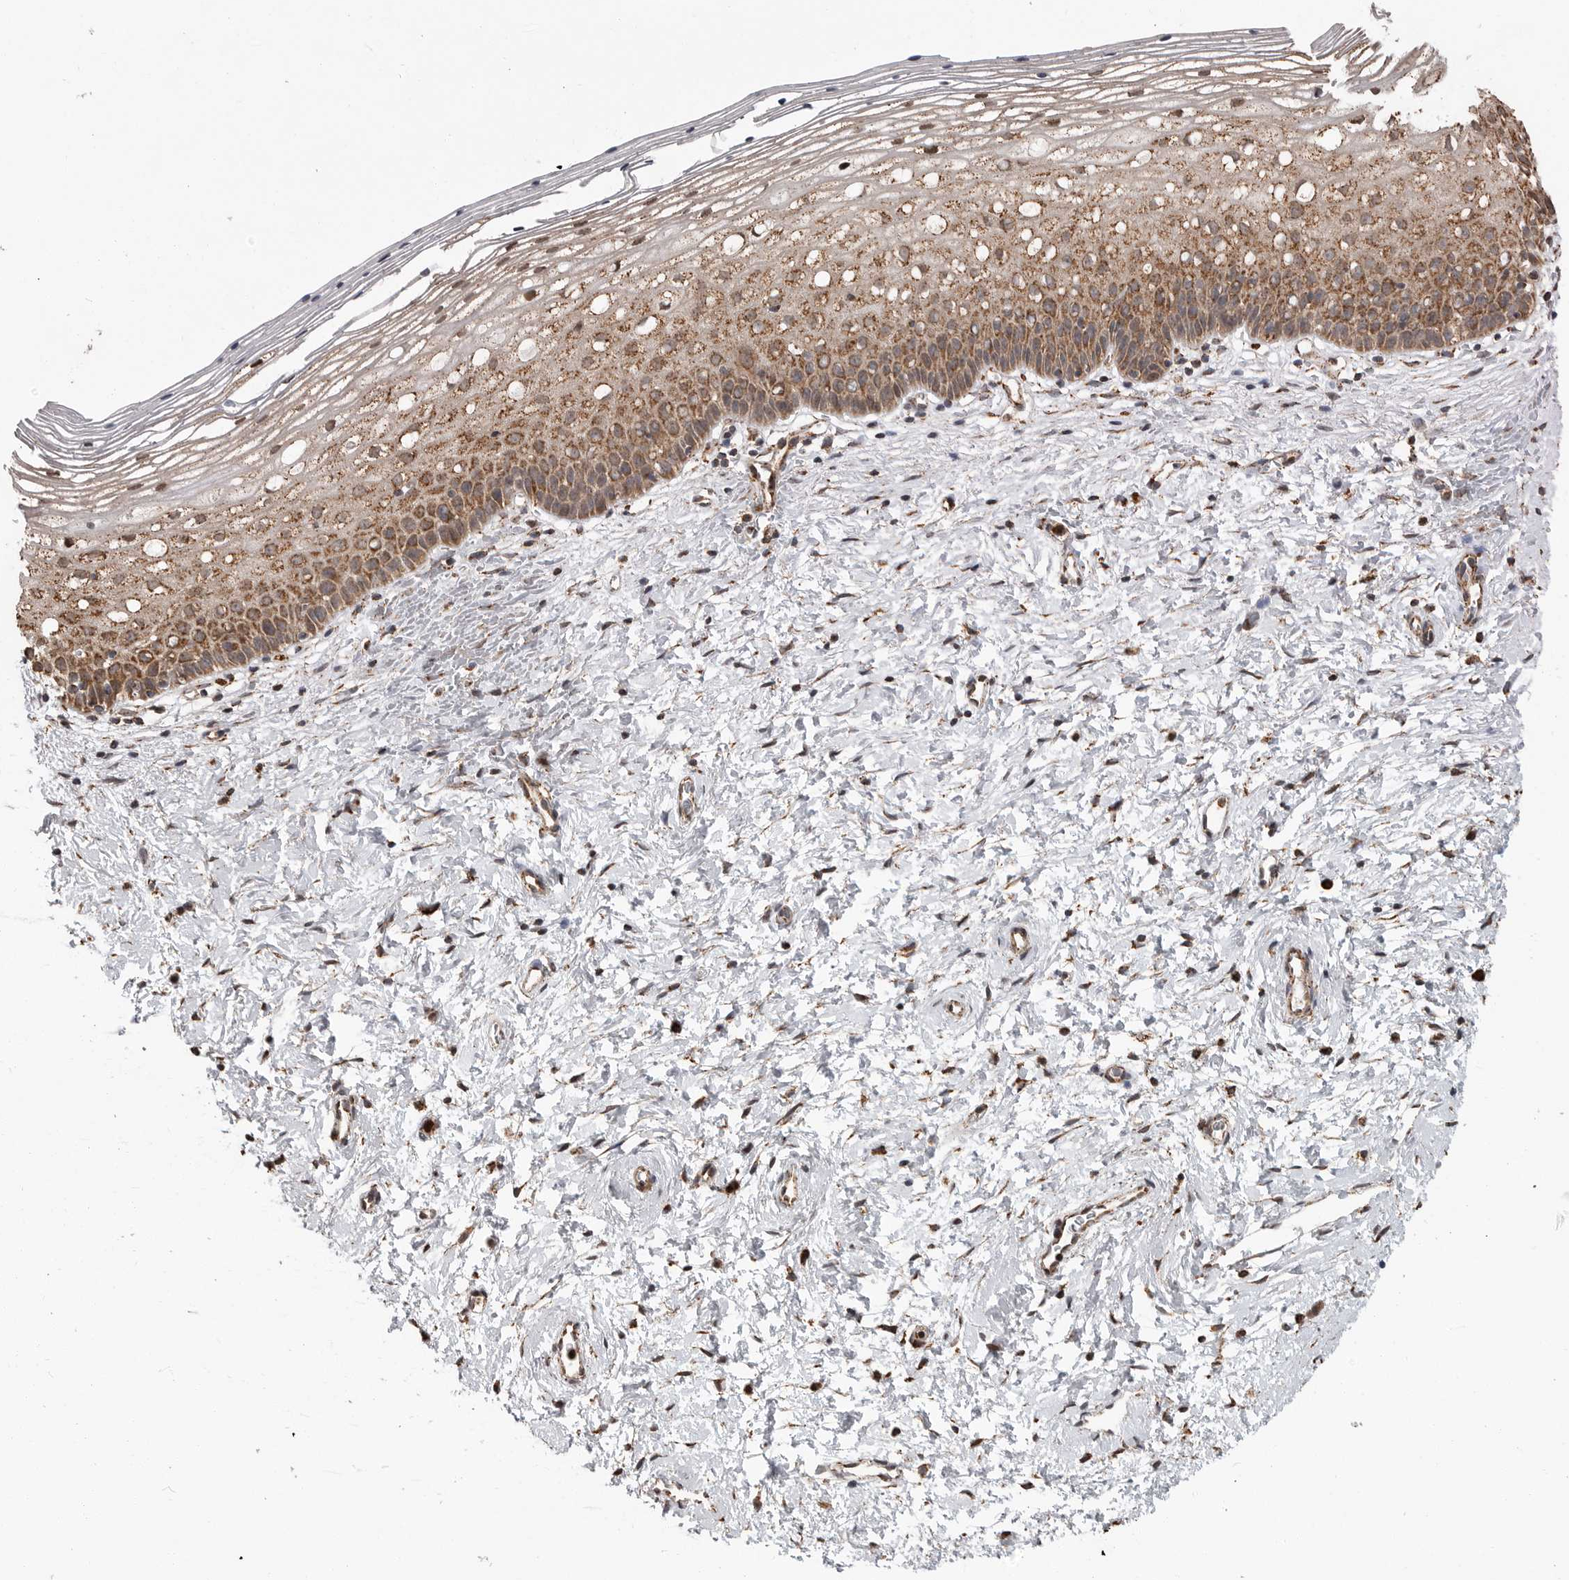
{"staining": {"intensity": "moderate", "quantity": ">75%", "location": "cytoplasmic/membranous"}, "tissue": "cervix", "cell_type": "Squamous epithelial cells", "image_type": "normal", "snomed": [{"axis": "morphology", "description": "Normal tissue, NOS"}, {"axis": "topography", "description": "Cervix"}], "caption": "The photomicrograph demonstrates staining of normal cervix, revealing moderate cytoplasmic/membranous protein positivity (brown color) within squamous epithelial cells. (brown staining indicates protein expression, while blue staining denotes nuclei).", "gene": "GCNT2", "patient": {"sex": "female", "age": 72}}